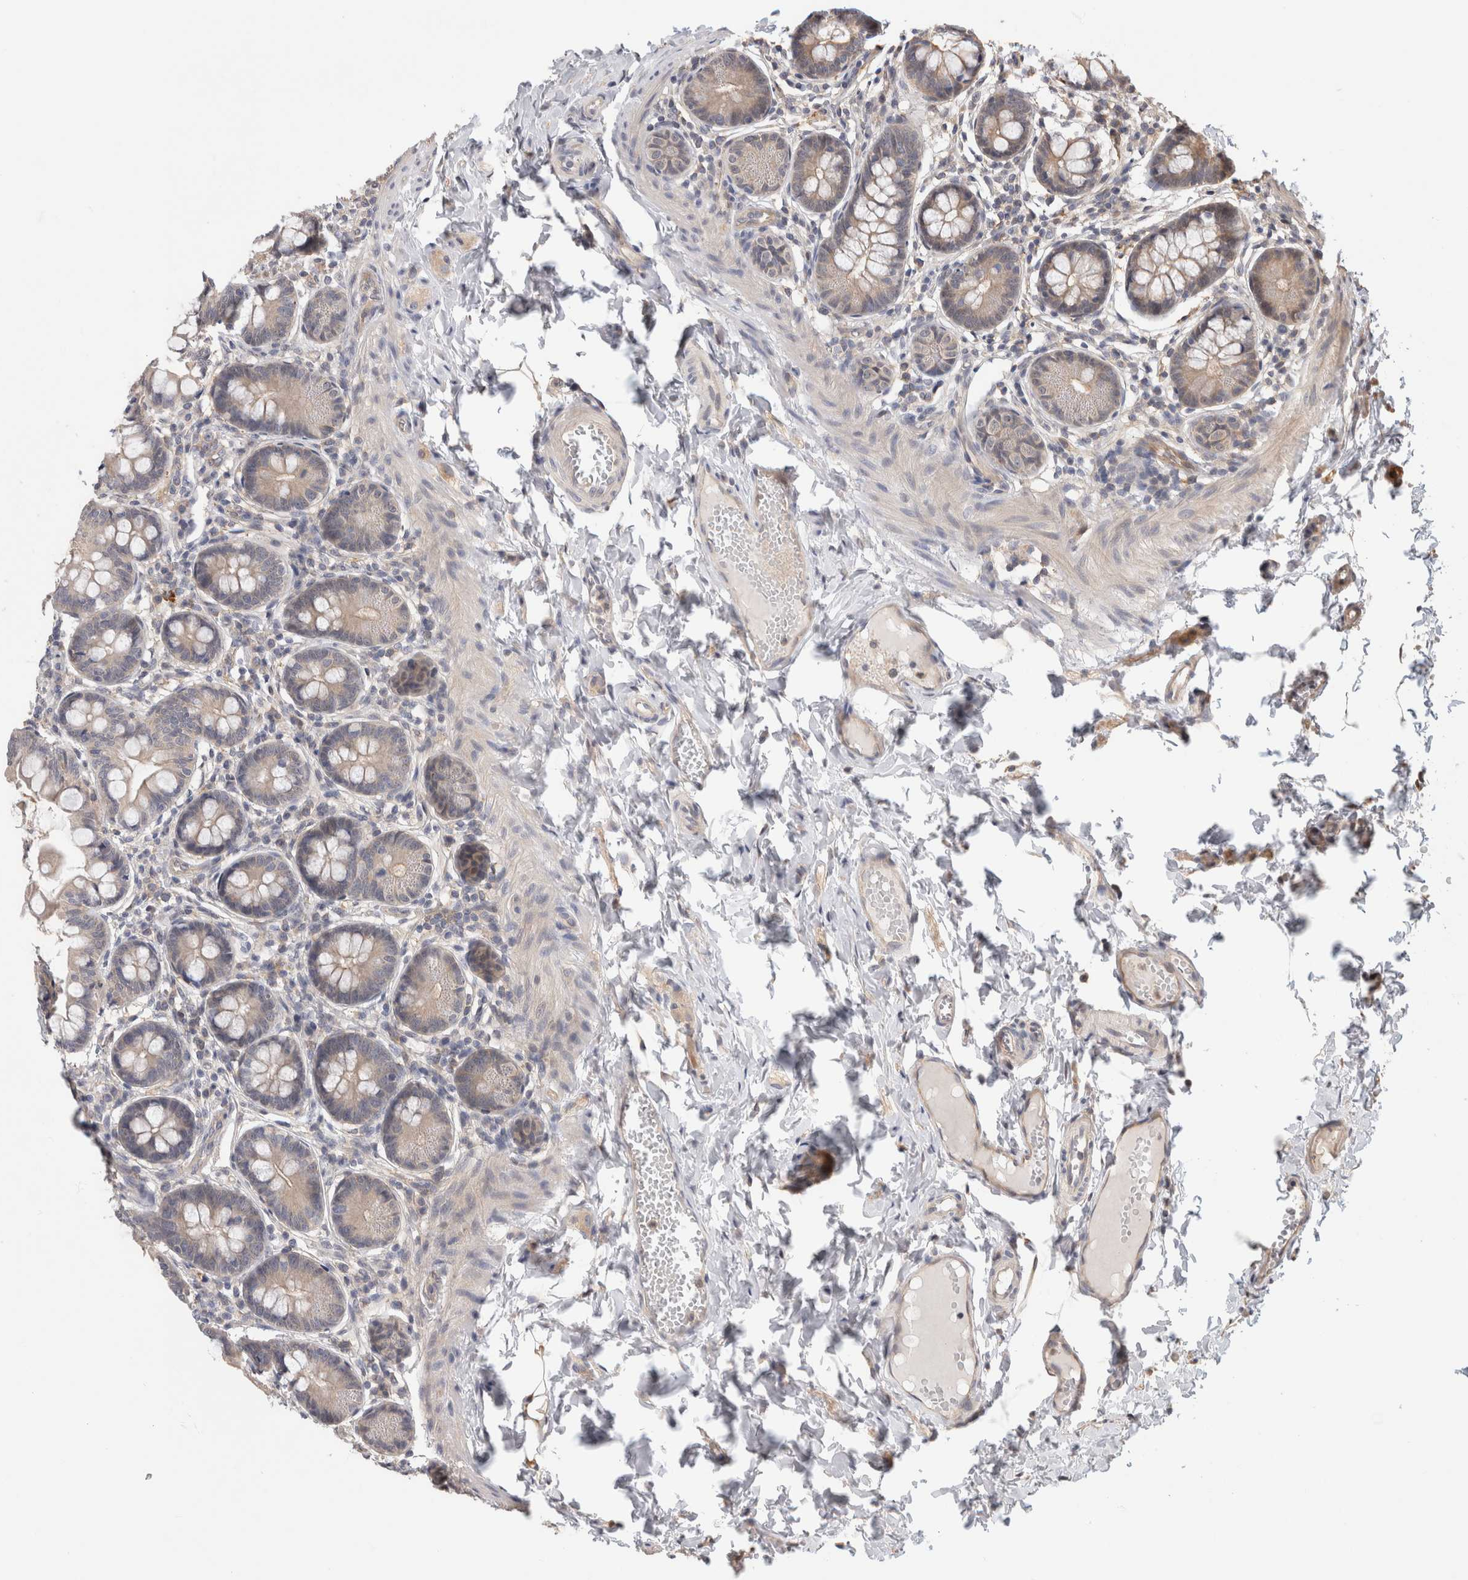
{"staining": {"intensity": "weak", "quantity": "<25%", "location": "cytoplasmic/membranous"}, "tissue": "small intestine", "cell_type": "Glandular cells", "image_type": "normal", "snomed": [{"axis": "morphology", "description": "Normal tissue, NOS"}, {"axis": "topography", "description": "Small intestine"}], "caption": "The image shows no significant positivity in glandular cells of small intestine.", "gene": "PGM1", "patient": {"sex": "male", "age": 7}}